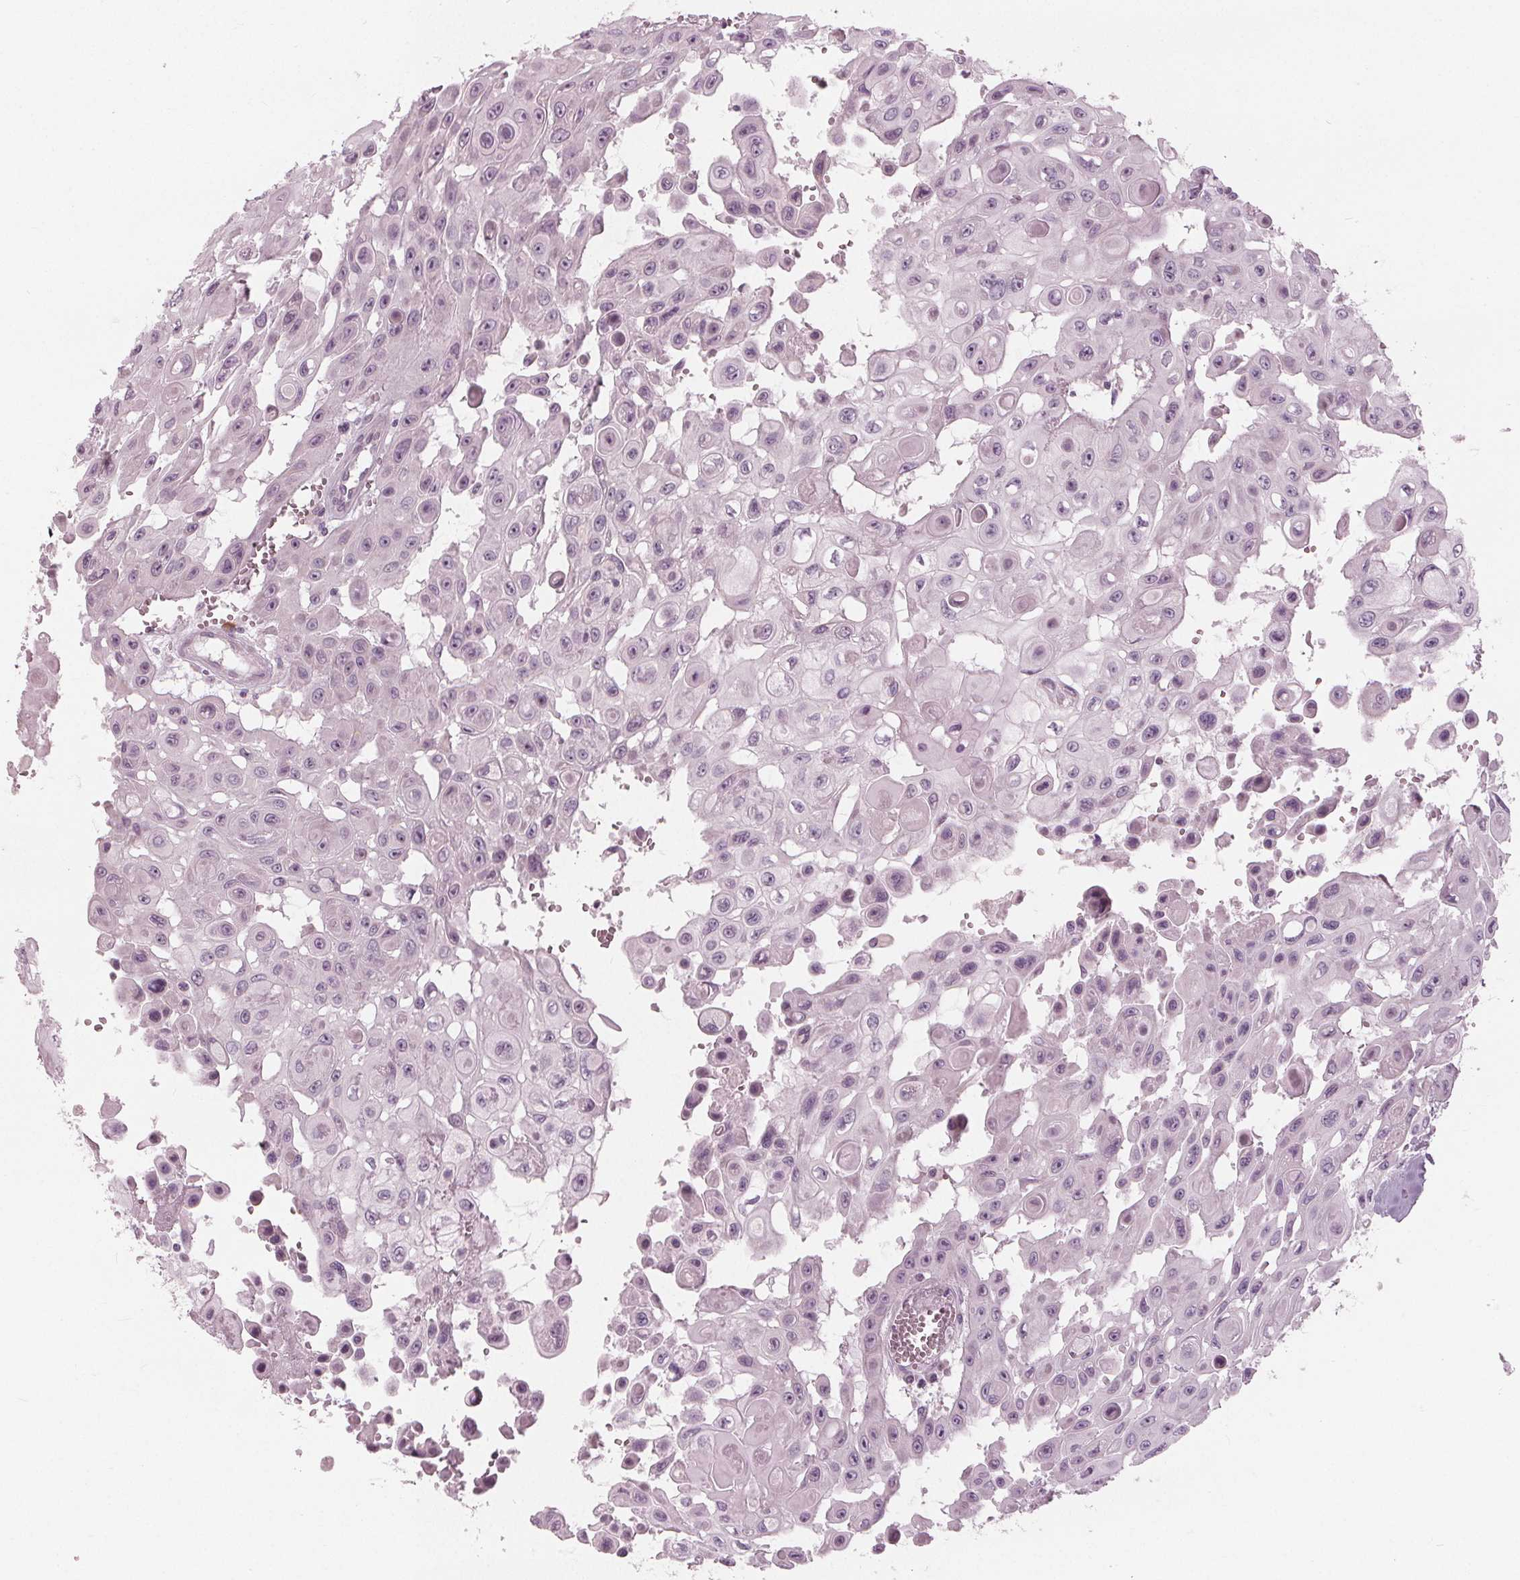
{"staining": {"intensity": "negative", "quantity": "none", "location": "none"}, "tissue": "head and neck cancer", "cell_type": "Tumor cells", "image_type": "cancer", "snomed": [{"axis": "morphology", "description": "Adenocarcinoma, NOS"}, {"axis": "topography", "description": "Head-Neck"}], "caption": "The micrograph shows no significant staining in tumor cells of head and neck cancer (adenocarcinoma).", "gene": "BRSK1", "patient": {"sex": "male", "age": 73}}